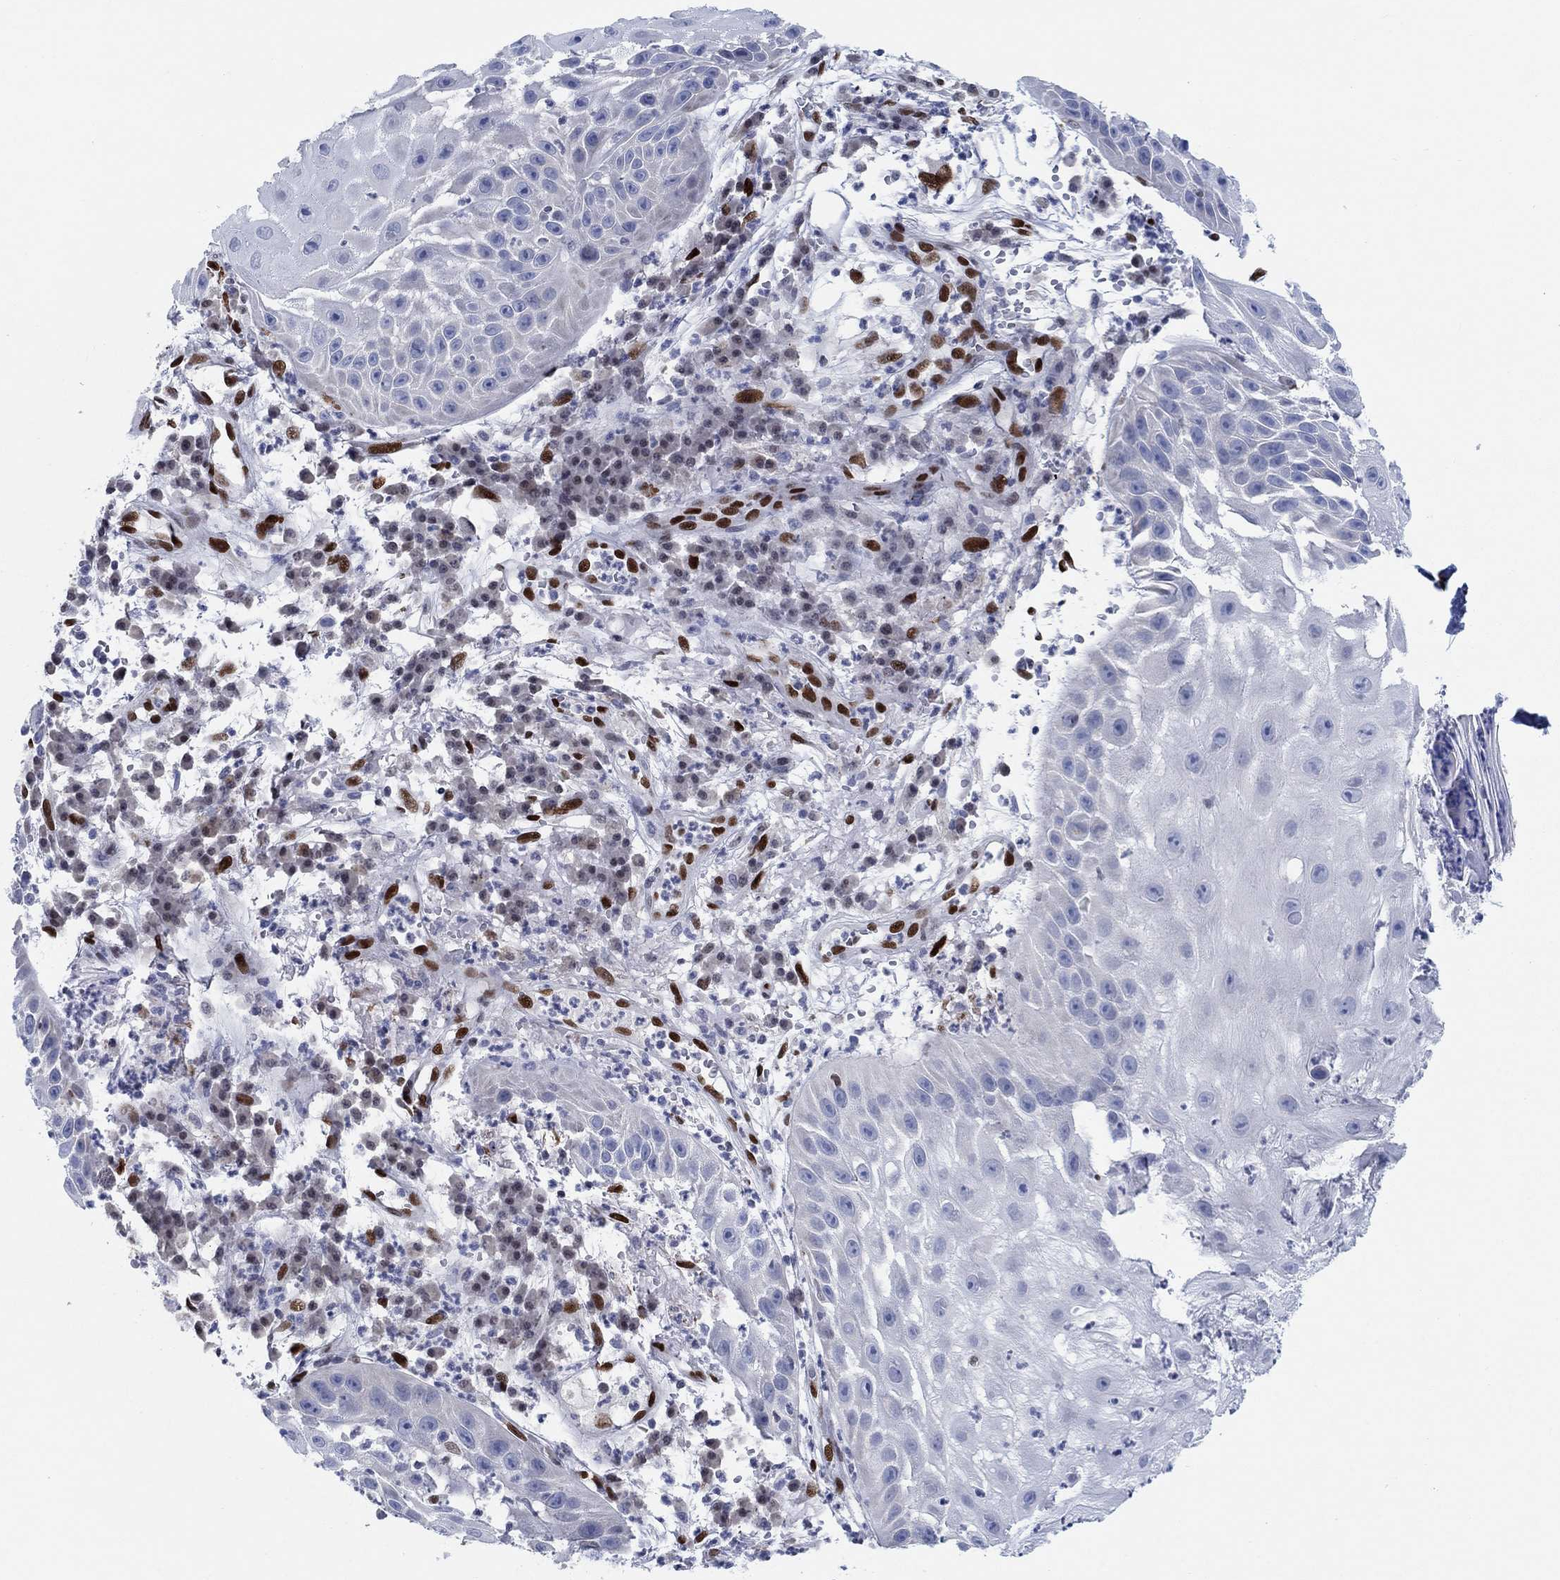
{"staining": {"intensity": "negative", "quantity": "none", "location": "none"}, "tissue": "skin cancer", "cell_type": "Tumor cells", "image_type": "cancer", "snomed": [{"axis": "morphology", "description": "Normal tissue, NOS"}, {"axis": "morphology", "description": "Squamous cell carcinoma, NOS"}, {"axis": "topography", "description": "Skin"}], "caption": "DAB immunohistochemical staining of human squamous cell carcinoma (skin) exhibits no significant expression in tumor cells.", "gene": "ZEB1", "patient": {"sex": "male", "age": 79}}